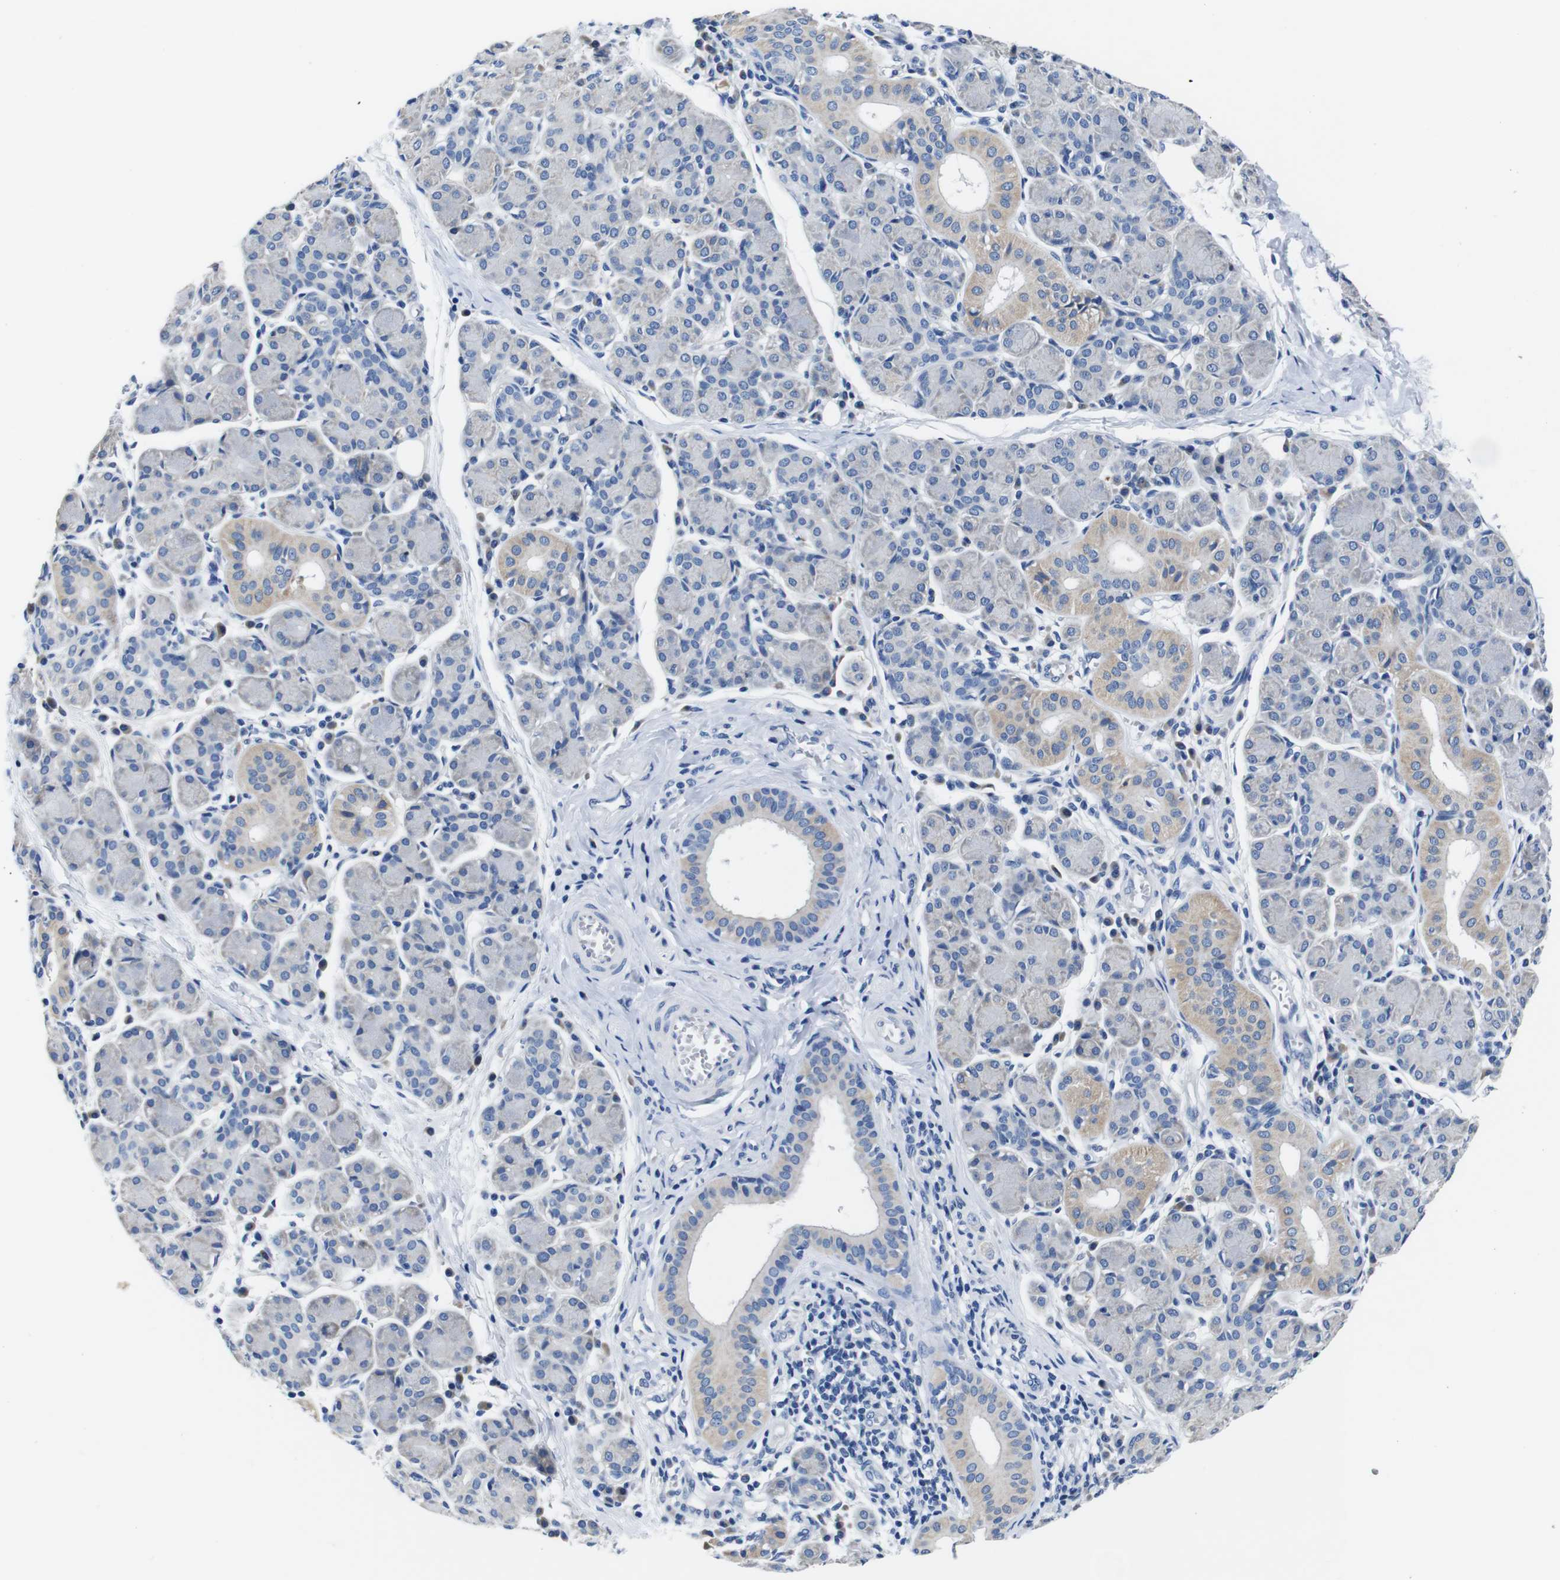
{"staining": {"intensity": "weak", "quantity": "<25%", "location": "cytoplasmic/membranous"}, "tissue": "salivary gland", "cell_type": "Glandular cells", "image_type": "normal", "snomed": [{"axis": "morphology", "description": "Normal tissue, NOS"}, {"axis": "morphology", "description": "Inflammation, NOS"}, {"axis": "topography", "description": "Lymph node"}, {"axis": "topography", "description": "Salivary gland"}], "caption": "Glandular cells show no significant positivity in normal salivary gland. Nuclei are stained in blue.", "gene": "SNX19", "patient": {"sex": "male", "age": 3}}